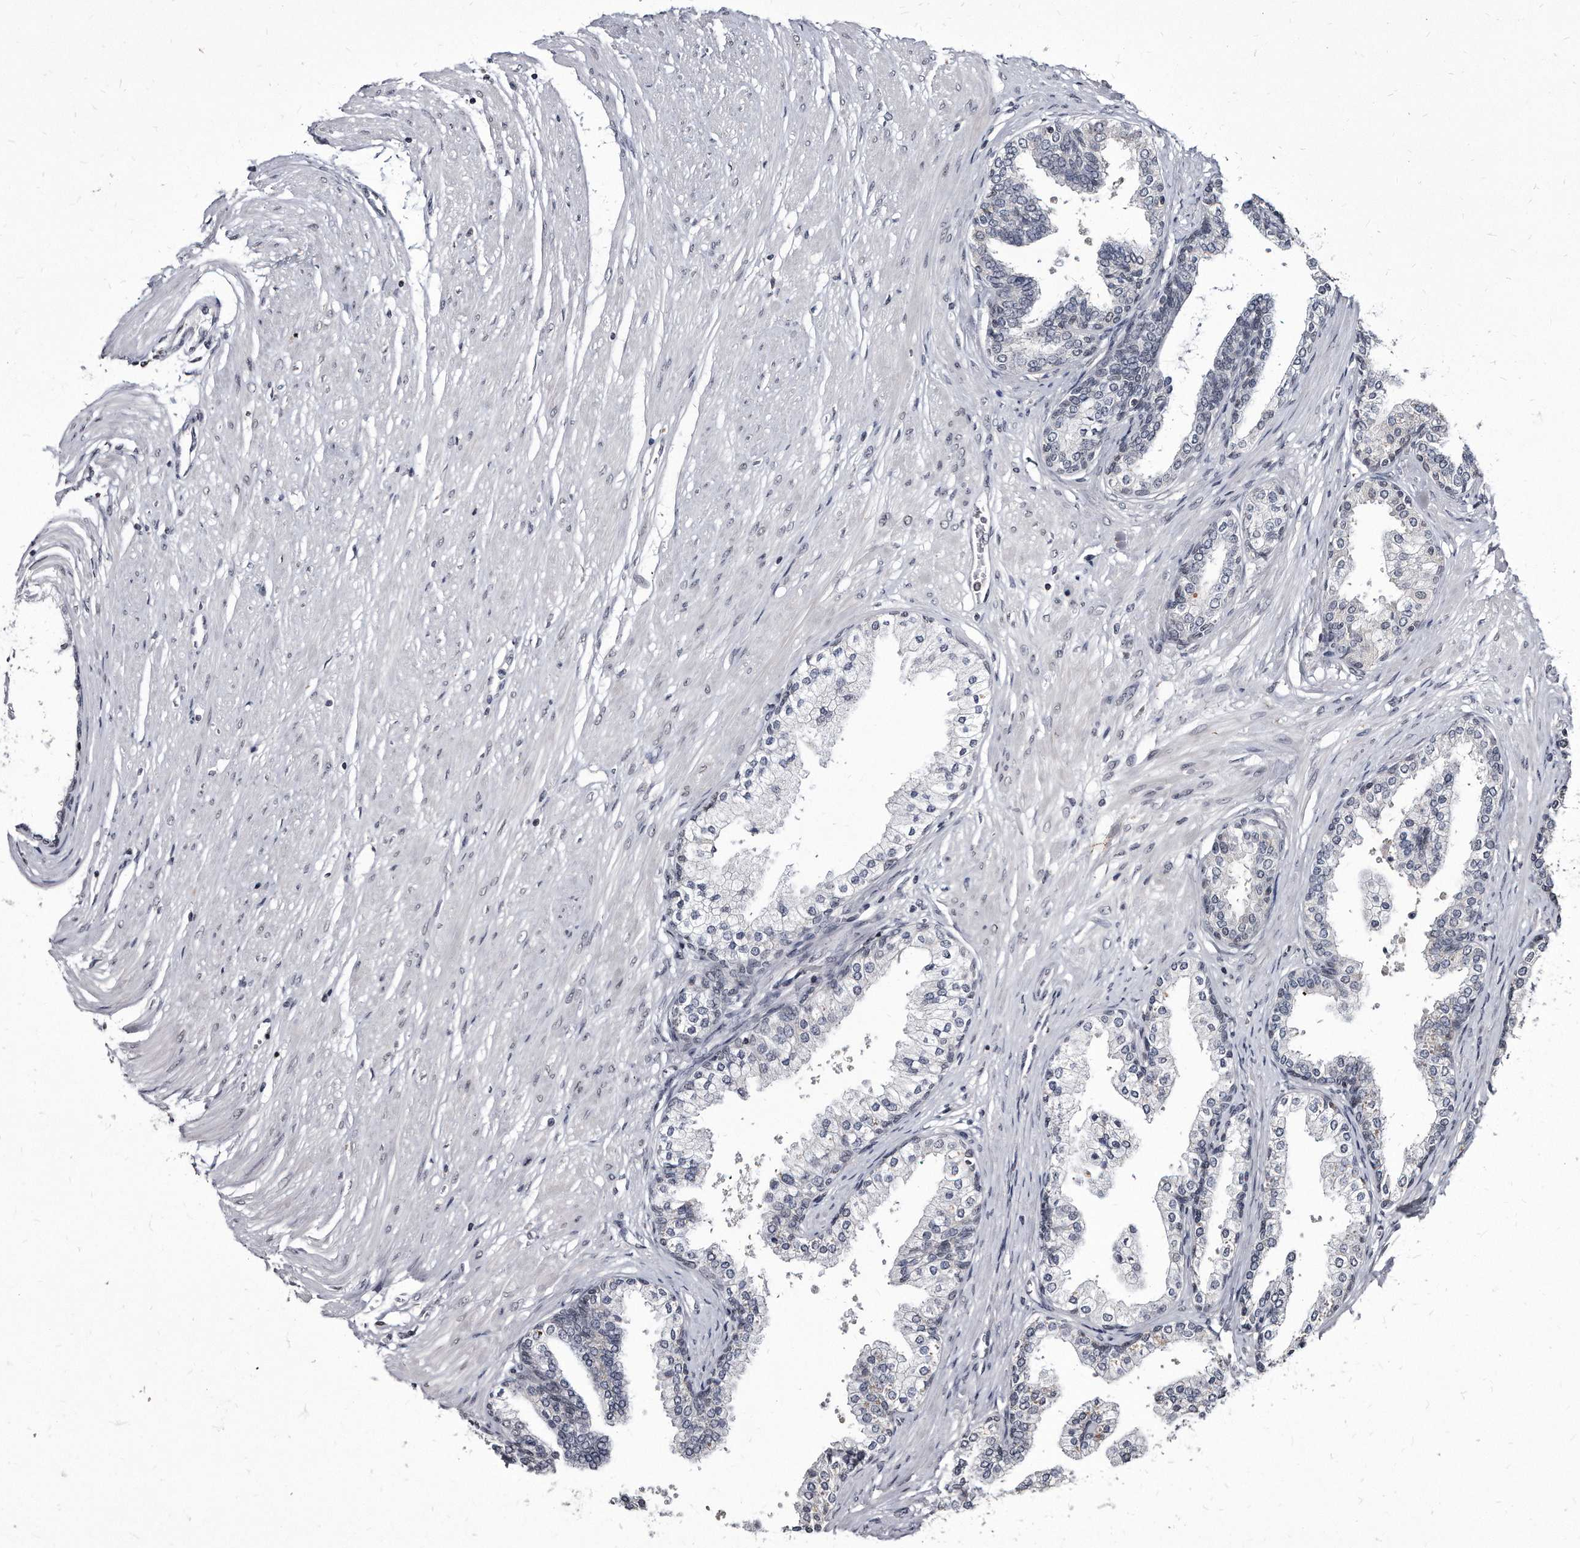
{"staining": {"intensity": "negative", "quantity": "none", "location": "none"}, "tissue": "prostate cancer", "cell_type": "Tumor cells", "image_type": "cancer", "snomed": [{"axis": "morphology", "description": "Adenocarcinoma, Low grade"}, {"axis": "topography", "description": "Prostate"}], "caption": "An image of human prostate cancer (adenocarcinoma (low-grade)) is negative for staining in tumor cells.", "gene": "KLHDC3", "patient": {"sex": "male", "age": 57}}